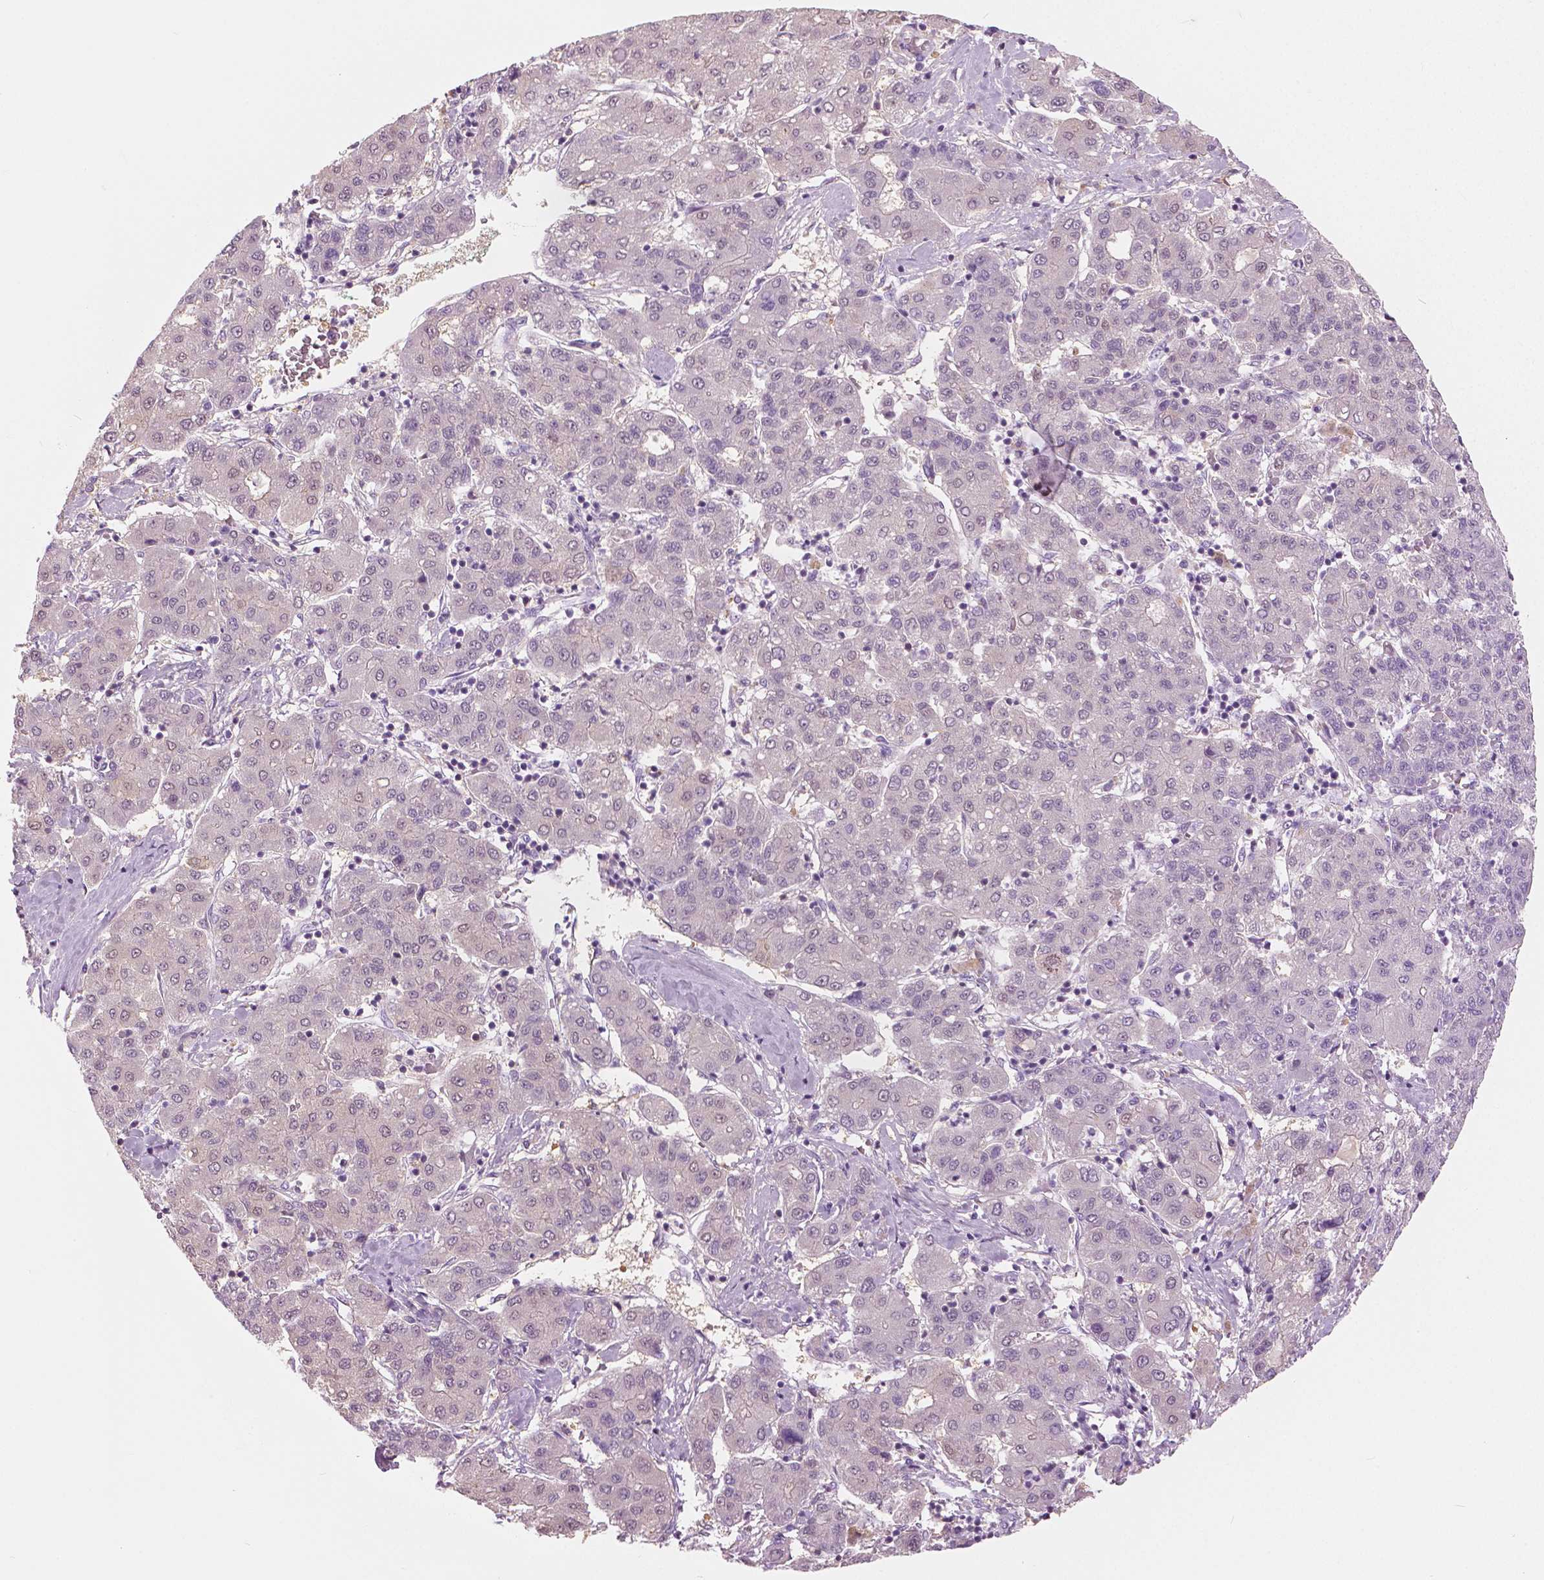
{"staining": {"intensity": "negative", "quantity": "none", "location": "none"}, "tissue": "liver cancer", "cell_type": "Tumor cells", "image_type": "cancer", "snomed": [{"axis": "morphology", "description": "Carcinoma, Hepatocellular, NOS"}, {"axis": "topography", "description": "Liver"}], "caption": "A micrograph of liver cancer (hepatocellular carcinoma) stained for a protein shows no brown staining in tumor cells. (IHC, brightfield microscopy, high magnification).", "gene": "GALM", "patient": {"sex": "male", "age": 65}}